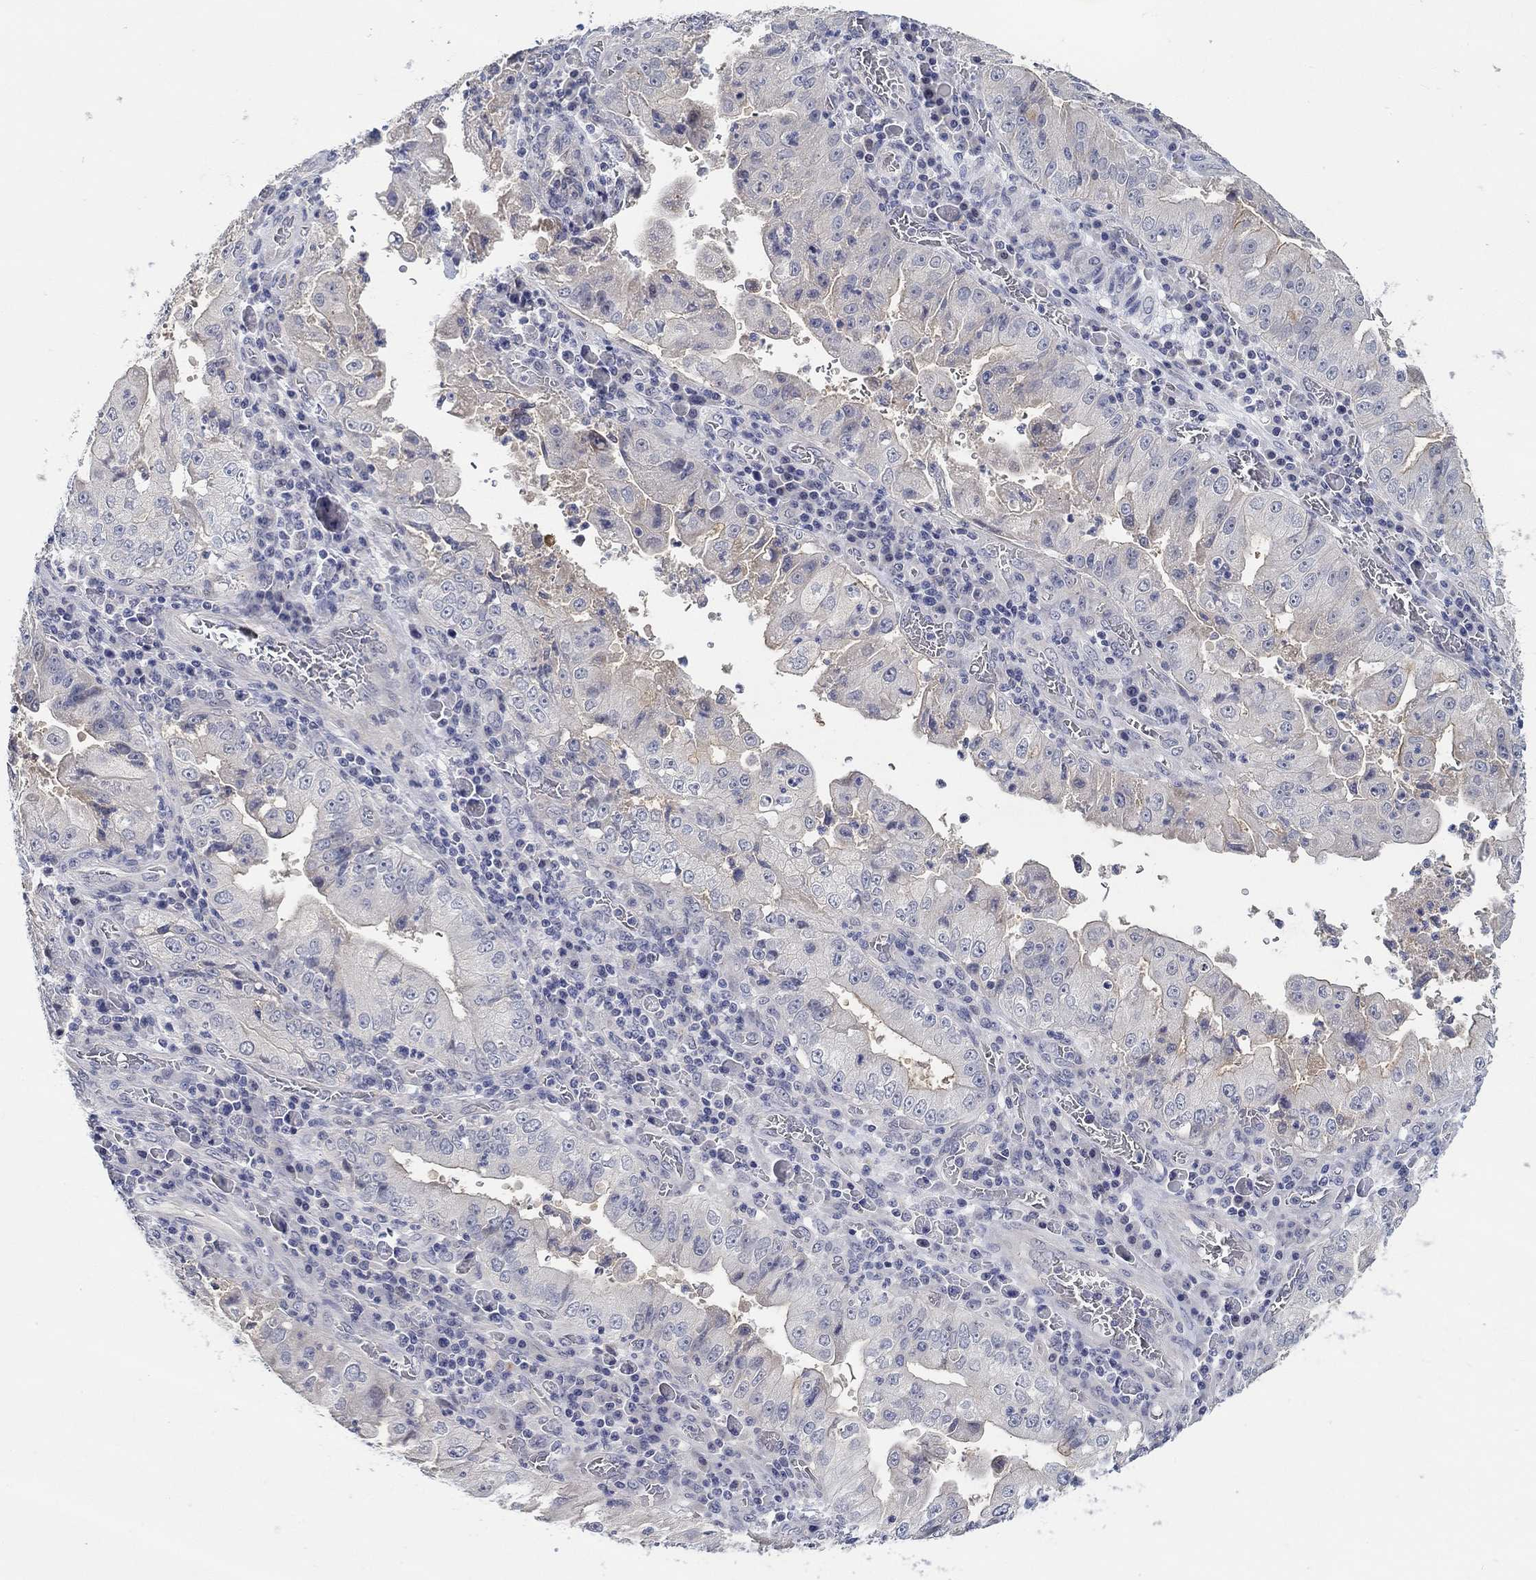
{"staining": {"intensity": "strong", "quantity": "<25%", "location": "cytoplasmic/membranous"}, "tissue": "stomach cancer", "cell_type": "Tumor cells", "image_type": "cancer", "snomed": [{"axis": "morphology", "description": "Adenocarcinoma, NOS"}, {"axis": "topography", "description": "Stomach"}], "caption": "Brown immunohistochemical staining in human adenocarcinoma (stomach) shows strong cytoplasmic/membranous positivity in about <25% of tumor cells.", "gene": "SMIM18", "patient": {"sex": "male", "age": 76}}